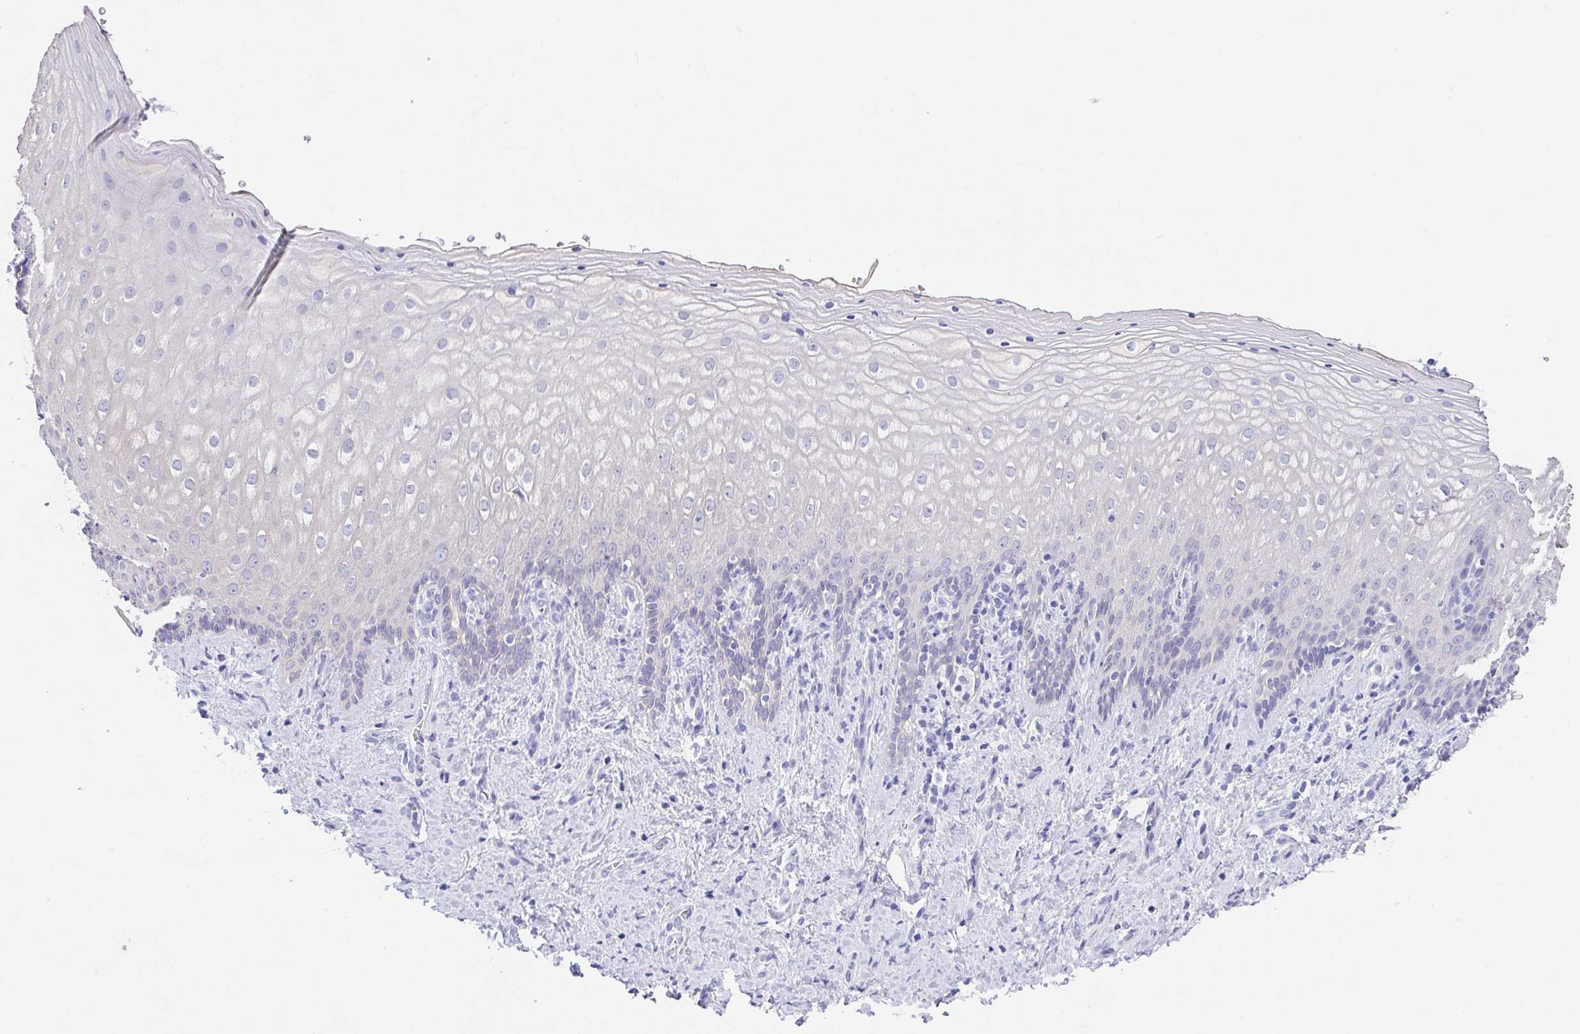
{"staining": {"intensity": "negative", "quantity": "none", "location": "none"}, "tissue": "vagina", "cell_type": "Squamous epithelial cells", "image_type": "normal", "snomed": [{"axis": "morphology", "description": "Normal tissue, NOS"}, {"axis": "topography", "description": "Vagina"}], "caption": "This is a photomicrograph of IHC staining of unremarkable vagina, which shows no staining in squamous epithelial cells. Brightfield microscopy of immunohistochemistry stained with DAB (brown) and hematoxylin (blue), captured at high magnification.", "gene": "SPATA4", "patient": {"sex": "female", "age": 42}}